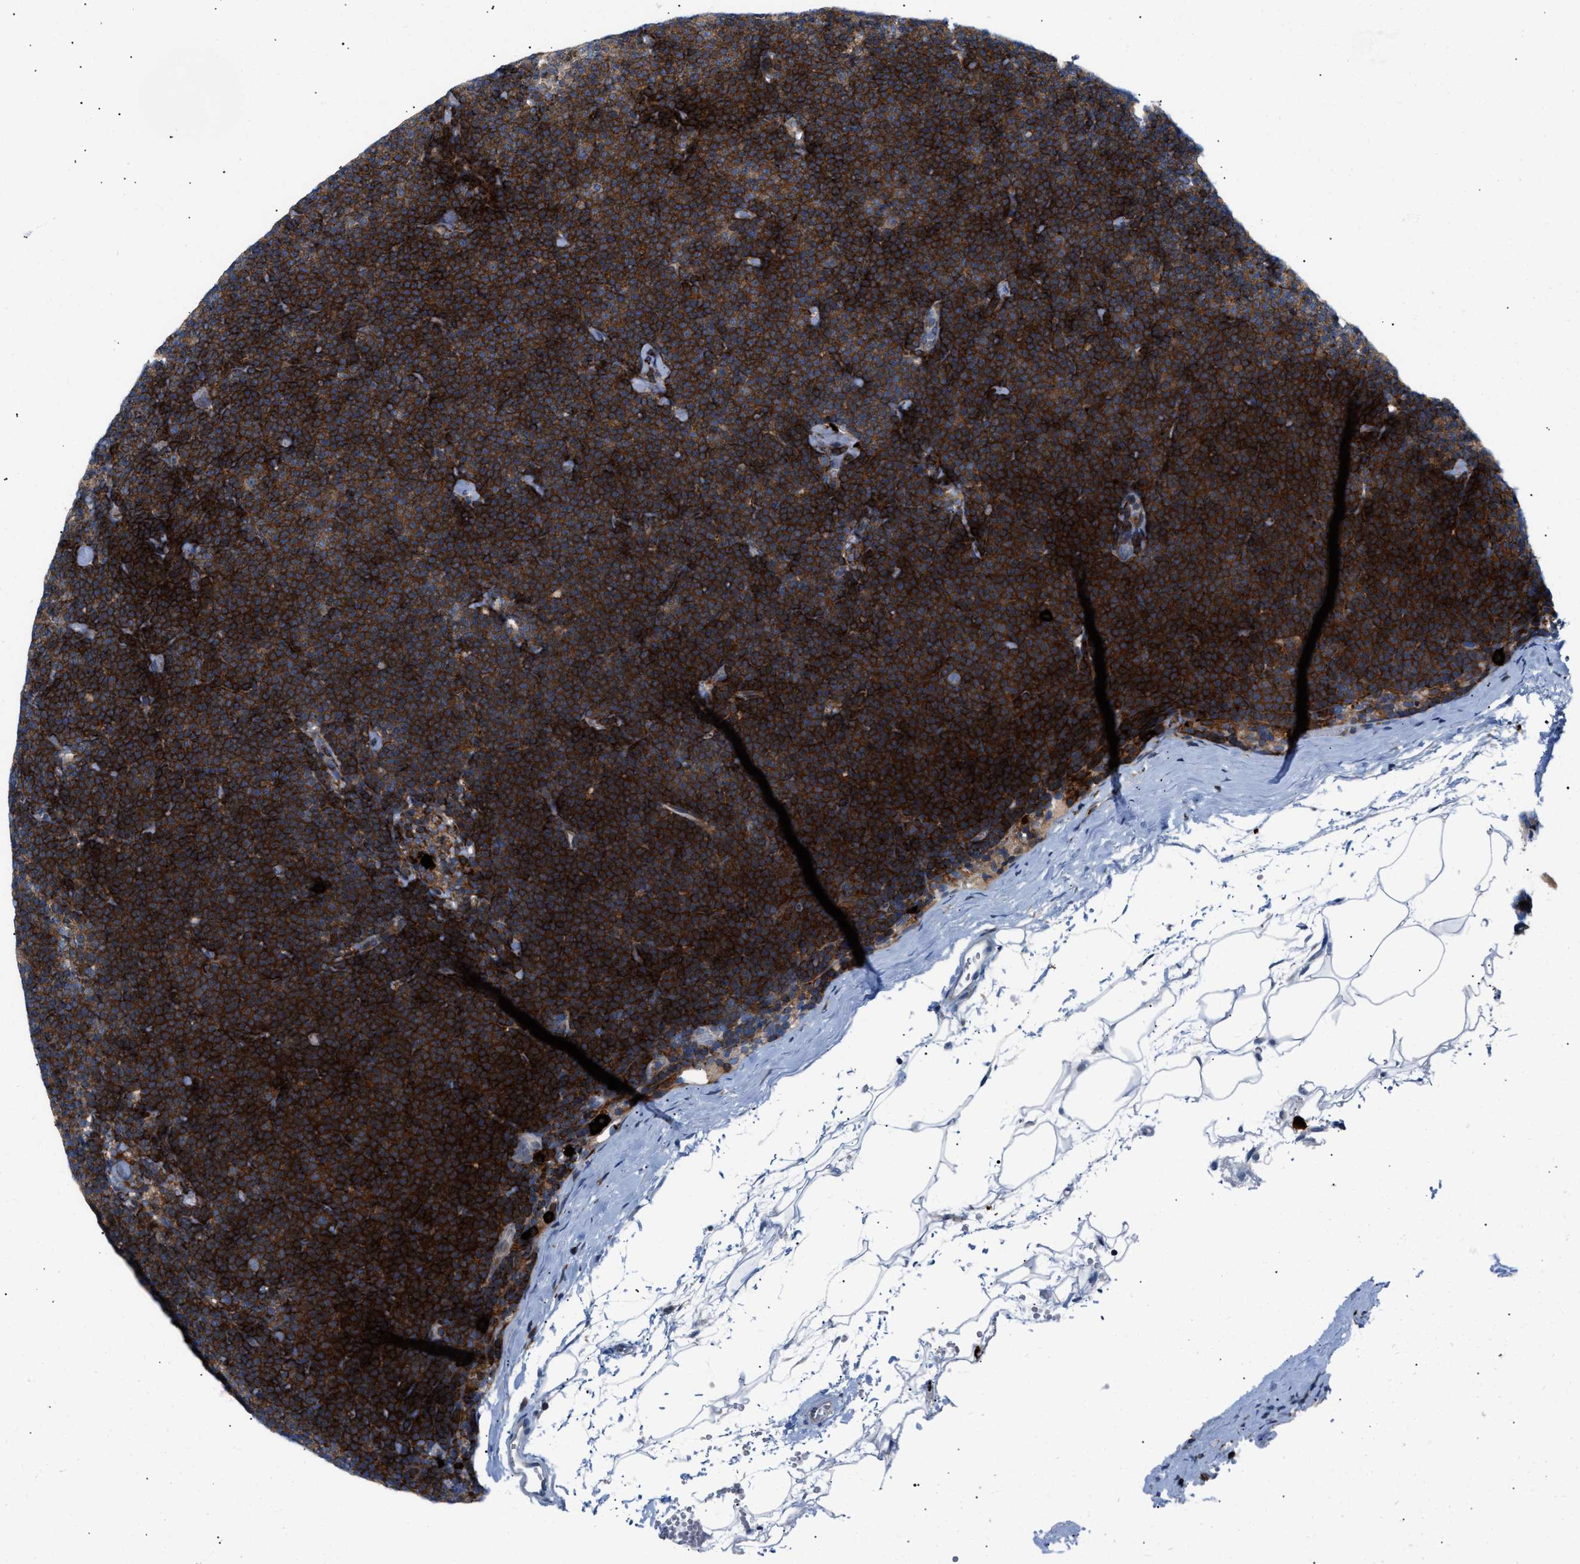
{"staining": {"intensity": "strong", "quantity": ">75%", "location": "cytoplasmic/membranous"}, "tissue": "lymphoma", "cell_type": "Tumor cells", "image_type": "cancer", "snomed": [{"axis": "morphology", "description": "Malignant lymphoma, non-Hodgkin's type, Low grade"}, {"axis": "topography", "description": "Lymph node"}], "caption": "High-power microscopy captured an immunohistochemistry histopathology image of low-grade malignant lymphoma, non-Hodgkin's type, revealing strong cytoplasmic/membranous expression in about >75% of tumor cells.", "gene": "ATP9A", "patient": {"sex": "female", "age": 53}}